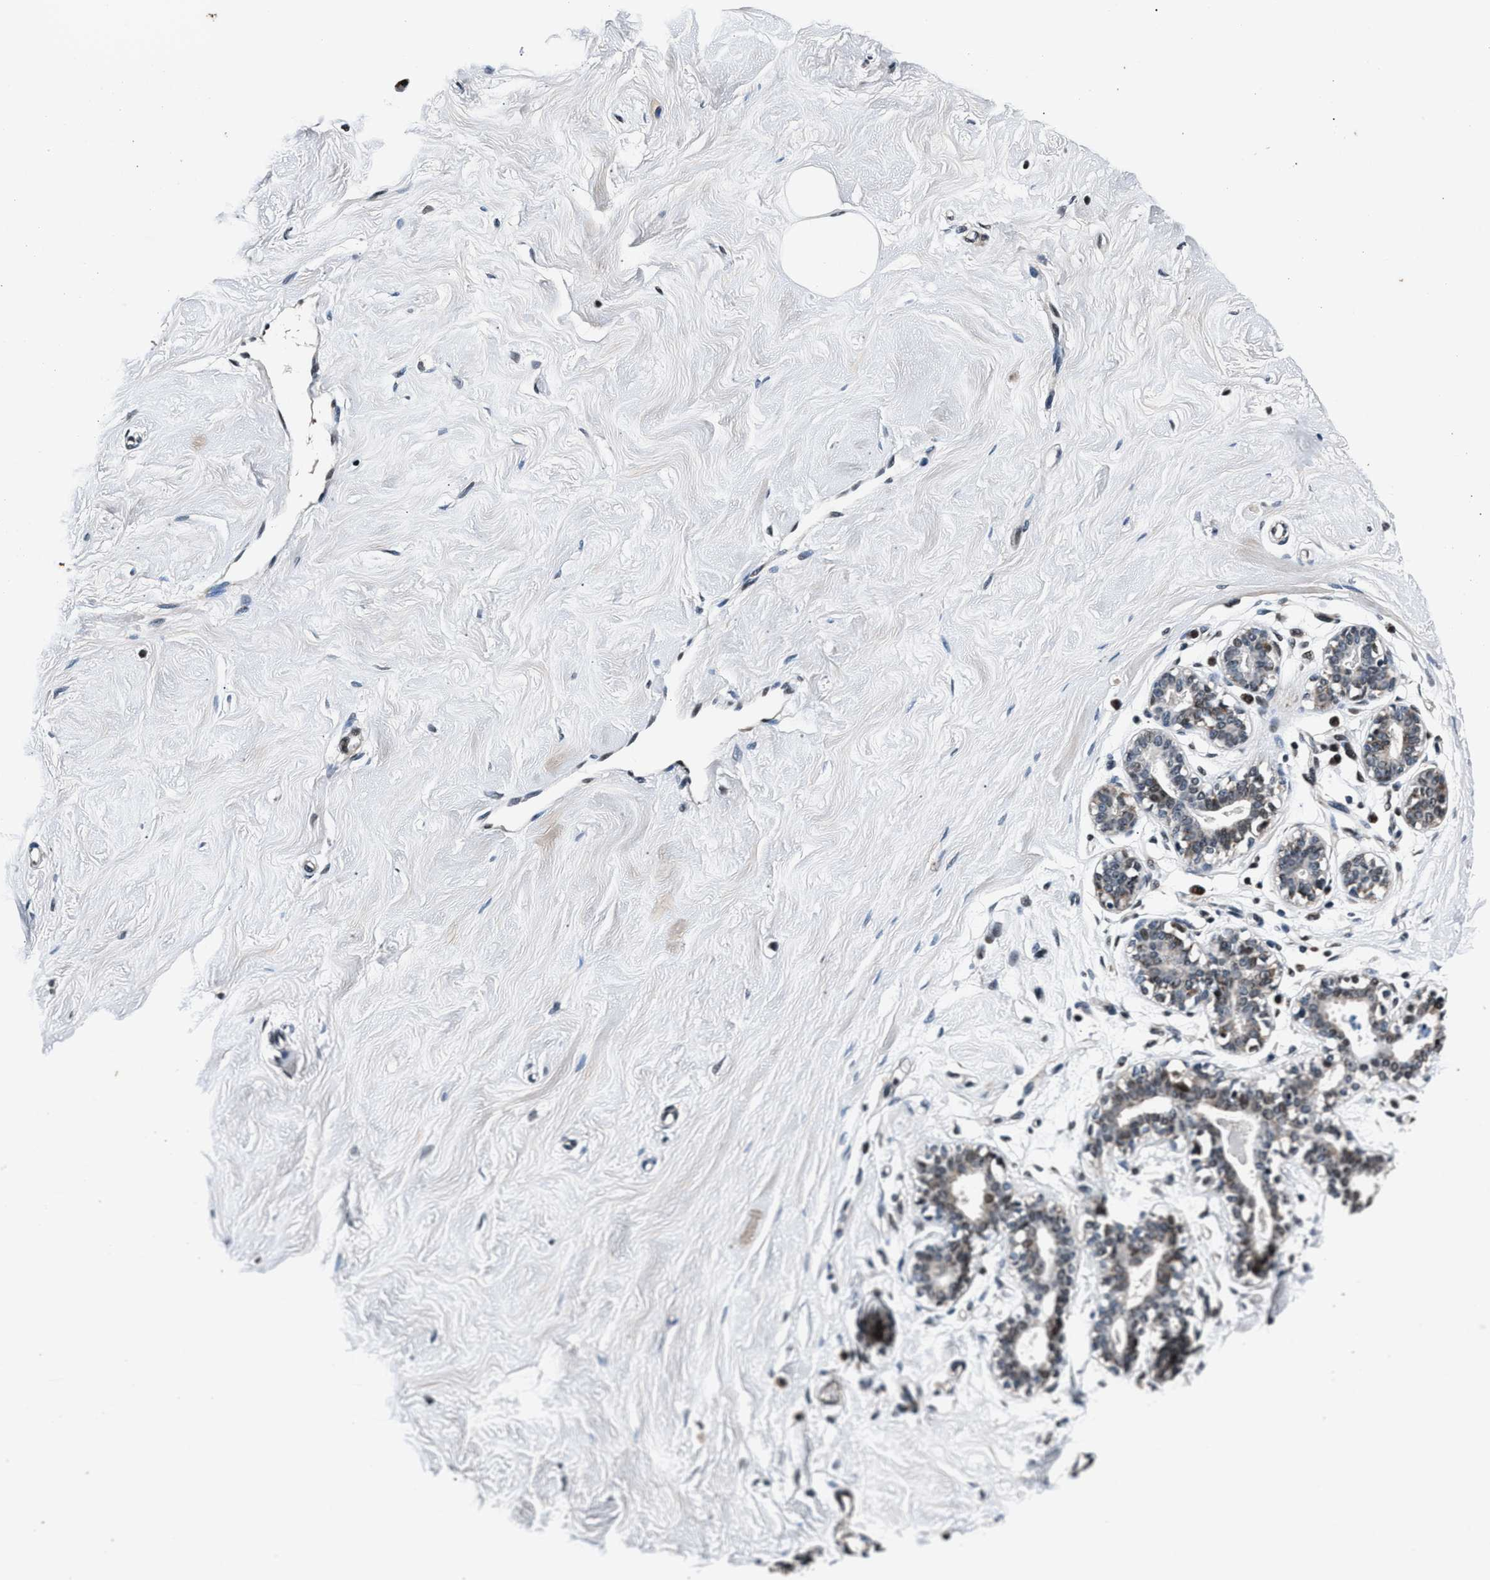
{"staining": {"intensity": "negative", "quantity": "none", "location": "none"}, "tissue": "breast", "cell_type": "Adipocytes", "image_type": "normal", "snomed": [{"axis": "morphology", "description": "Normal tissue, NOS"}, {"axis": "topography", "description": "Breast"}], "caption": "DAB immunohistochemical staining of benign breast shows no significant positivity in adipocytes.", "gene": "PRRC2B", "patient": {"sex": "female", "age": 23}}